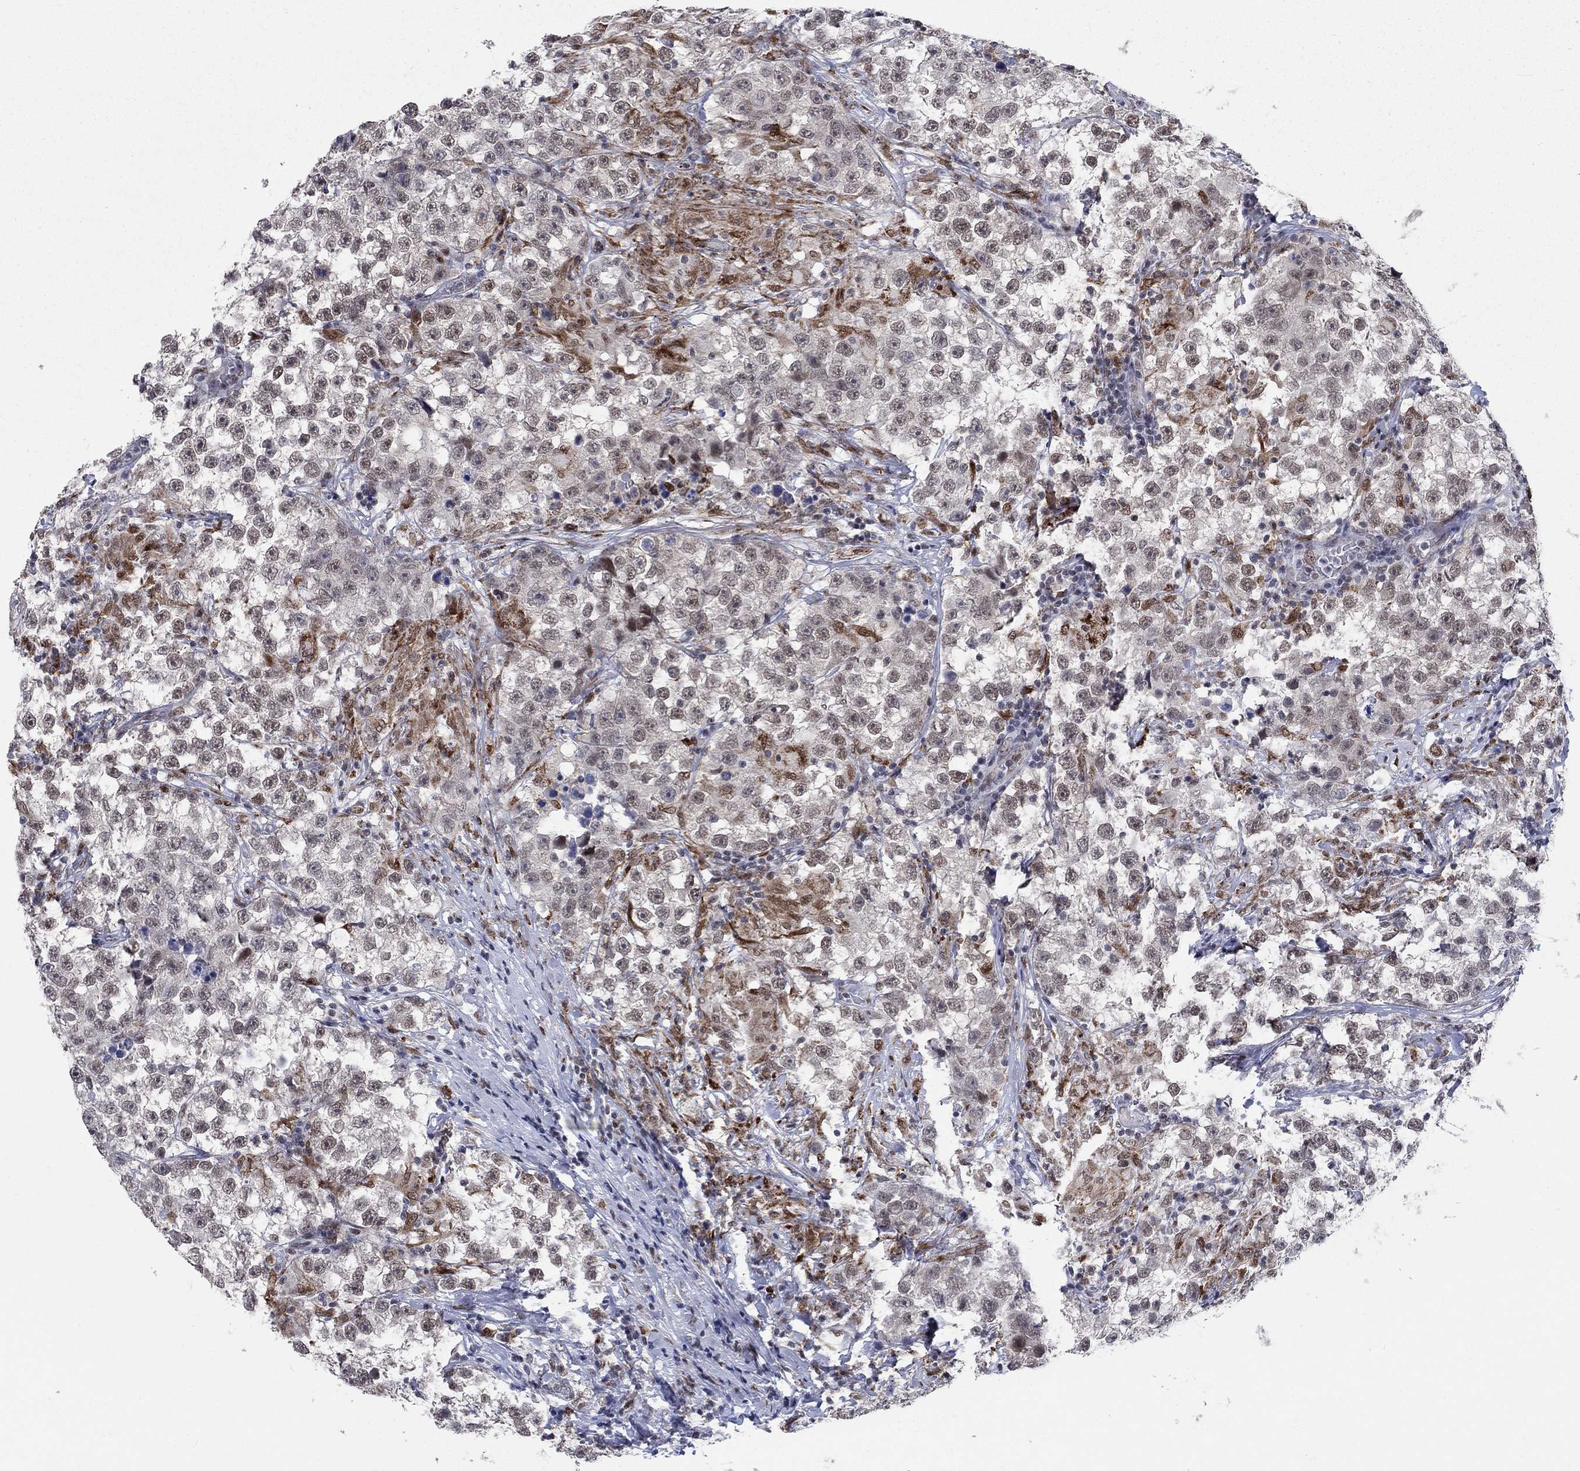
{"staining": {"intensity": "negative", "quantity": "none", "location": "none"}, "tissue": "testis cancer", "cell_type": "Tumor cells", "image_type": "cancer", "snomed": [{"axis": "morphology", "description": "Seminoma, NOS"}, {"axis": "topography", "description": "Testis"}], "caption": "A photomicrograph of seminoma (testis) stained for a protein displays no brown staining in tumor cells.", "gene": "HCFC1", "patient": {"sex": "male", "age": 46}}